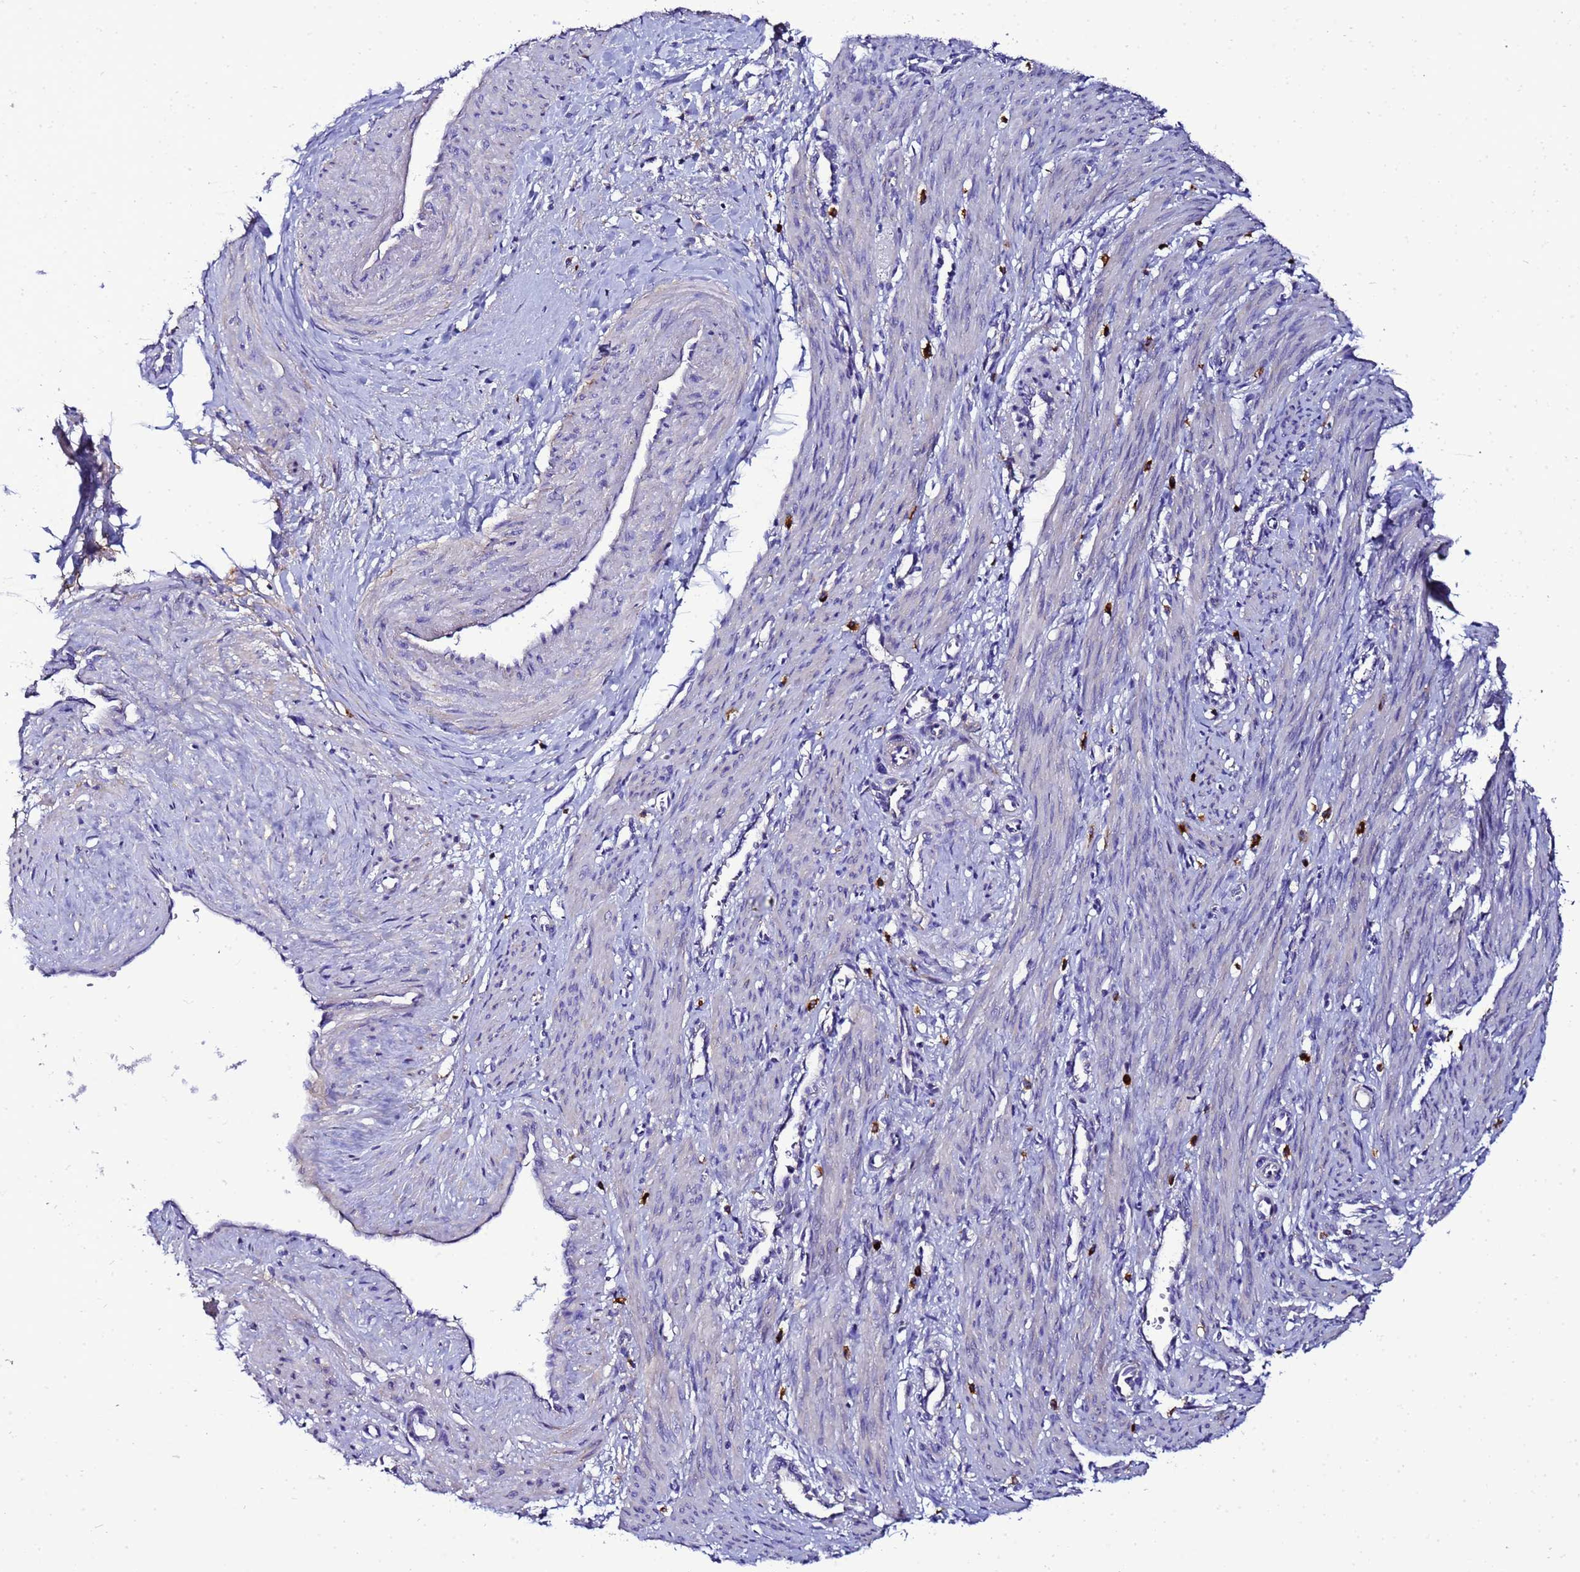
{"staining": {"intensity": "negative", "quantity": "none", "location": "none"}, "tissue": "smooth muscle", "cell_type": "Smooth muscle cells", "image_type": "normal", "snomed": [{"axis": "morphology", "description": "Normal tissue, NOS"}, {"axis": "topography", "description": "Endometrium"}], "caption": "Photomicrograph shows no significant protein positivity in smooth muscle cells of unremarkable smooth muscle. (Brightfield microscopy of DAB immunohistochemistry at high magnification).", "gene": "HIGD2A", "patient": {"sex": "female", "age": 33}}